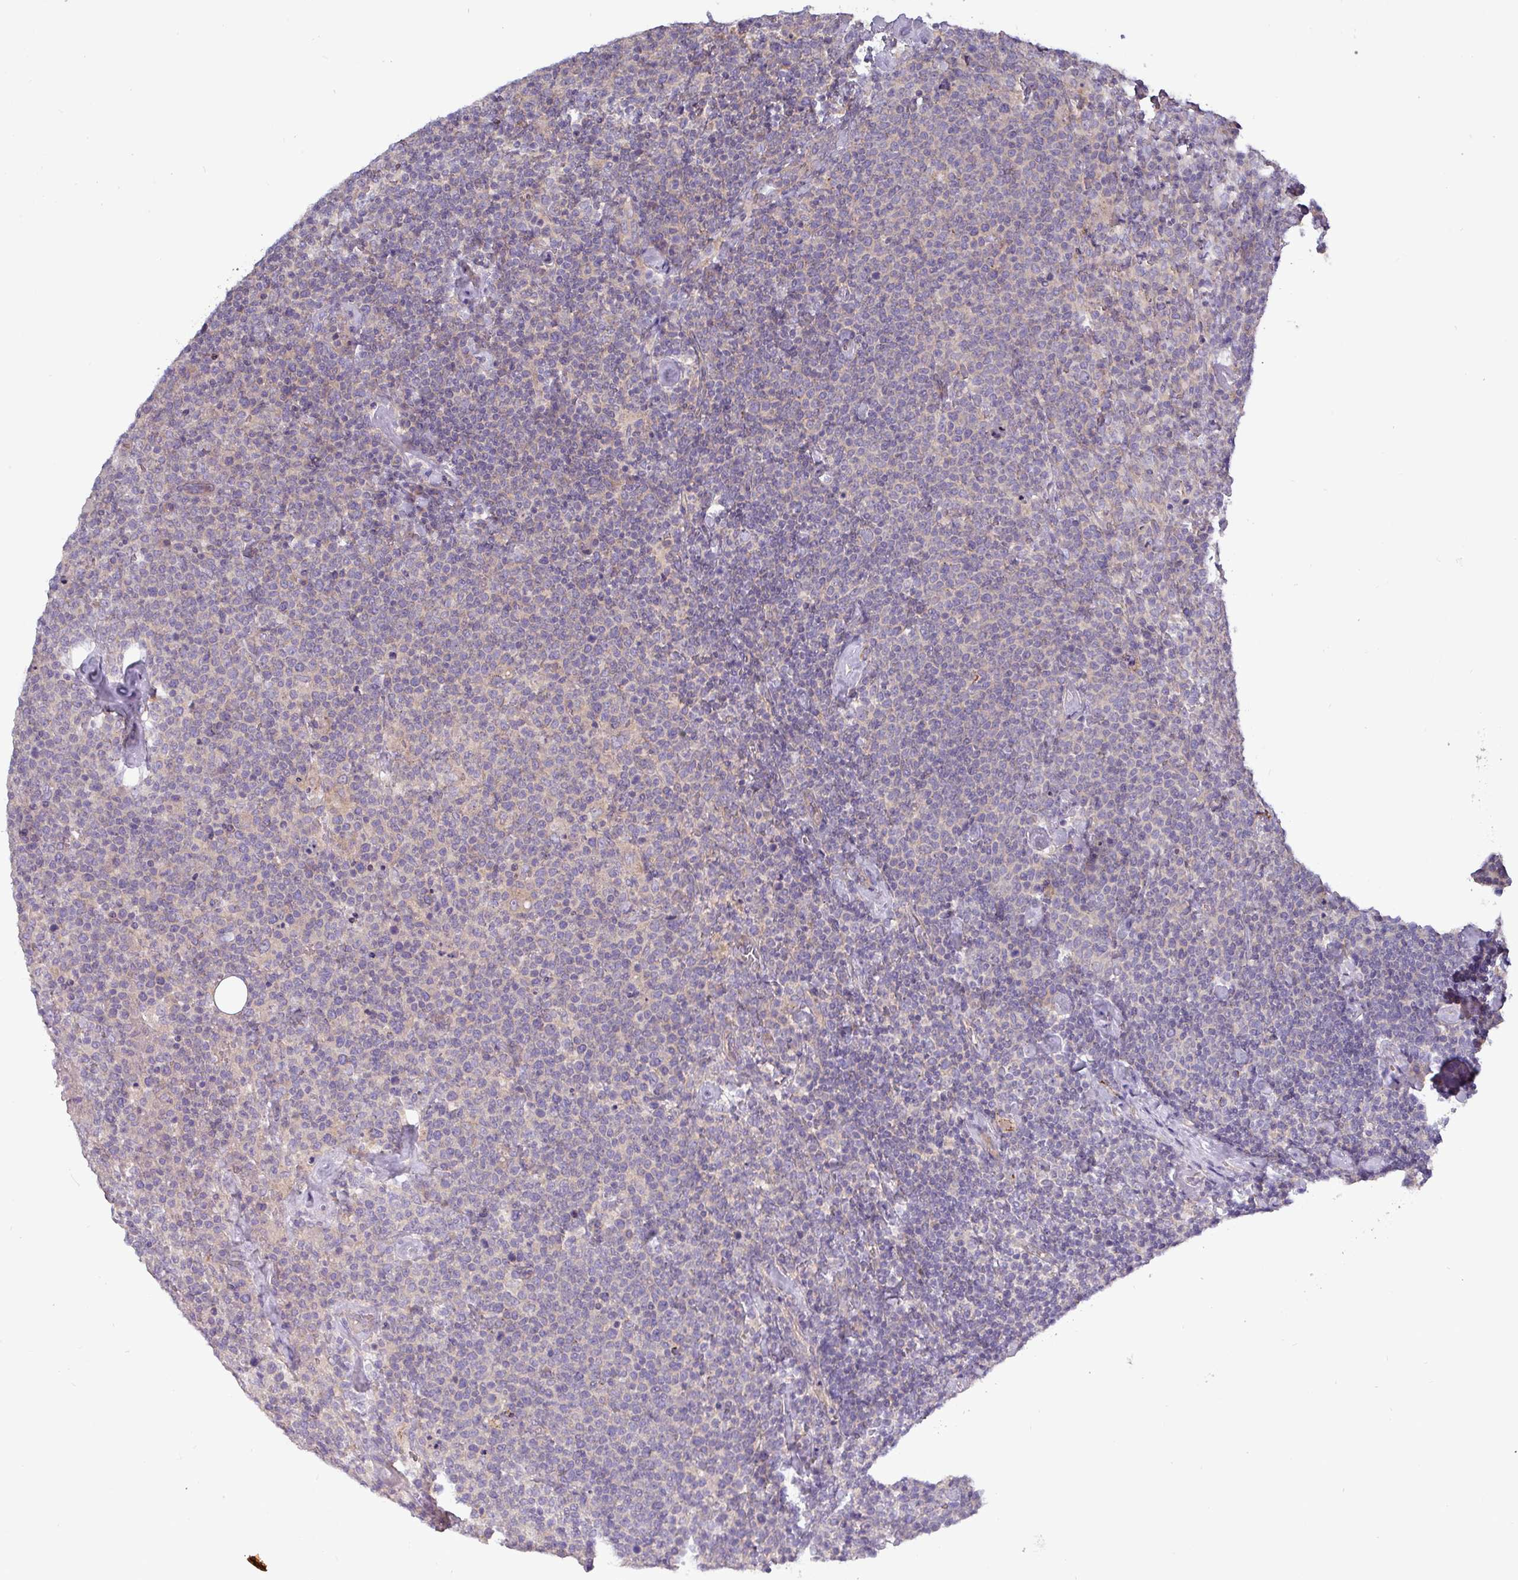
{"staining": {"intensity": "negative", "quantity": "none", "location": "none"}, "tissue": "lymphoma", "cell_type": "Tumor cells", "image_type": "cancer", "snomed": [{"axis": "morphology", "description": "Malignant lymphoma, non-Hodgkin's type, High grade"}, {"axis": "topography", "description": "Lymph node"}], "caption": "DAB (3,3'-diaminobenzidine) immunohistochemical staining of human lymphoma displays no significant positivity in tumor cells.", "gene": "PLIN2", "patient": {"sex": "male", "age": 61}}